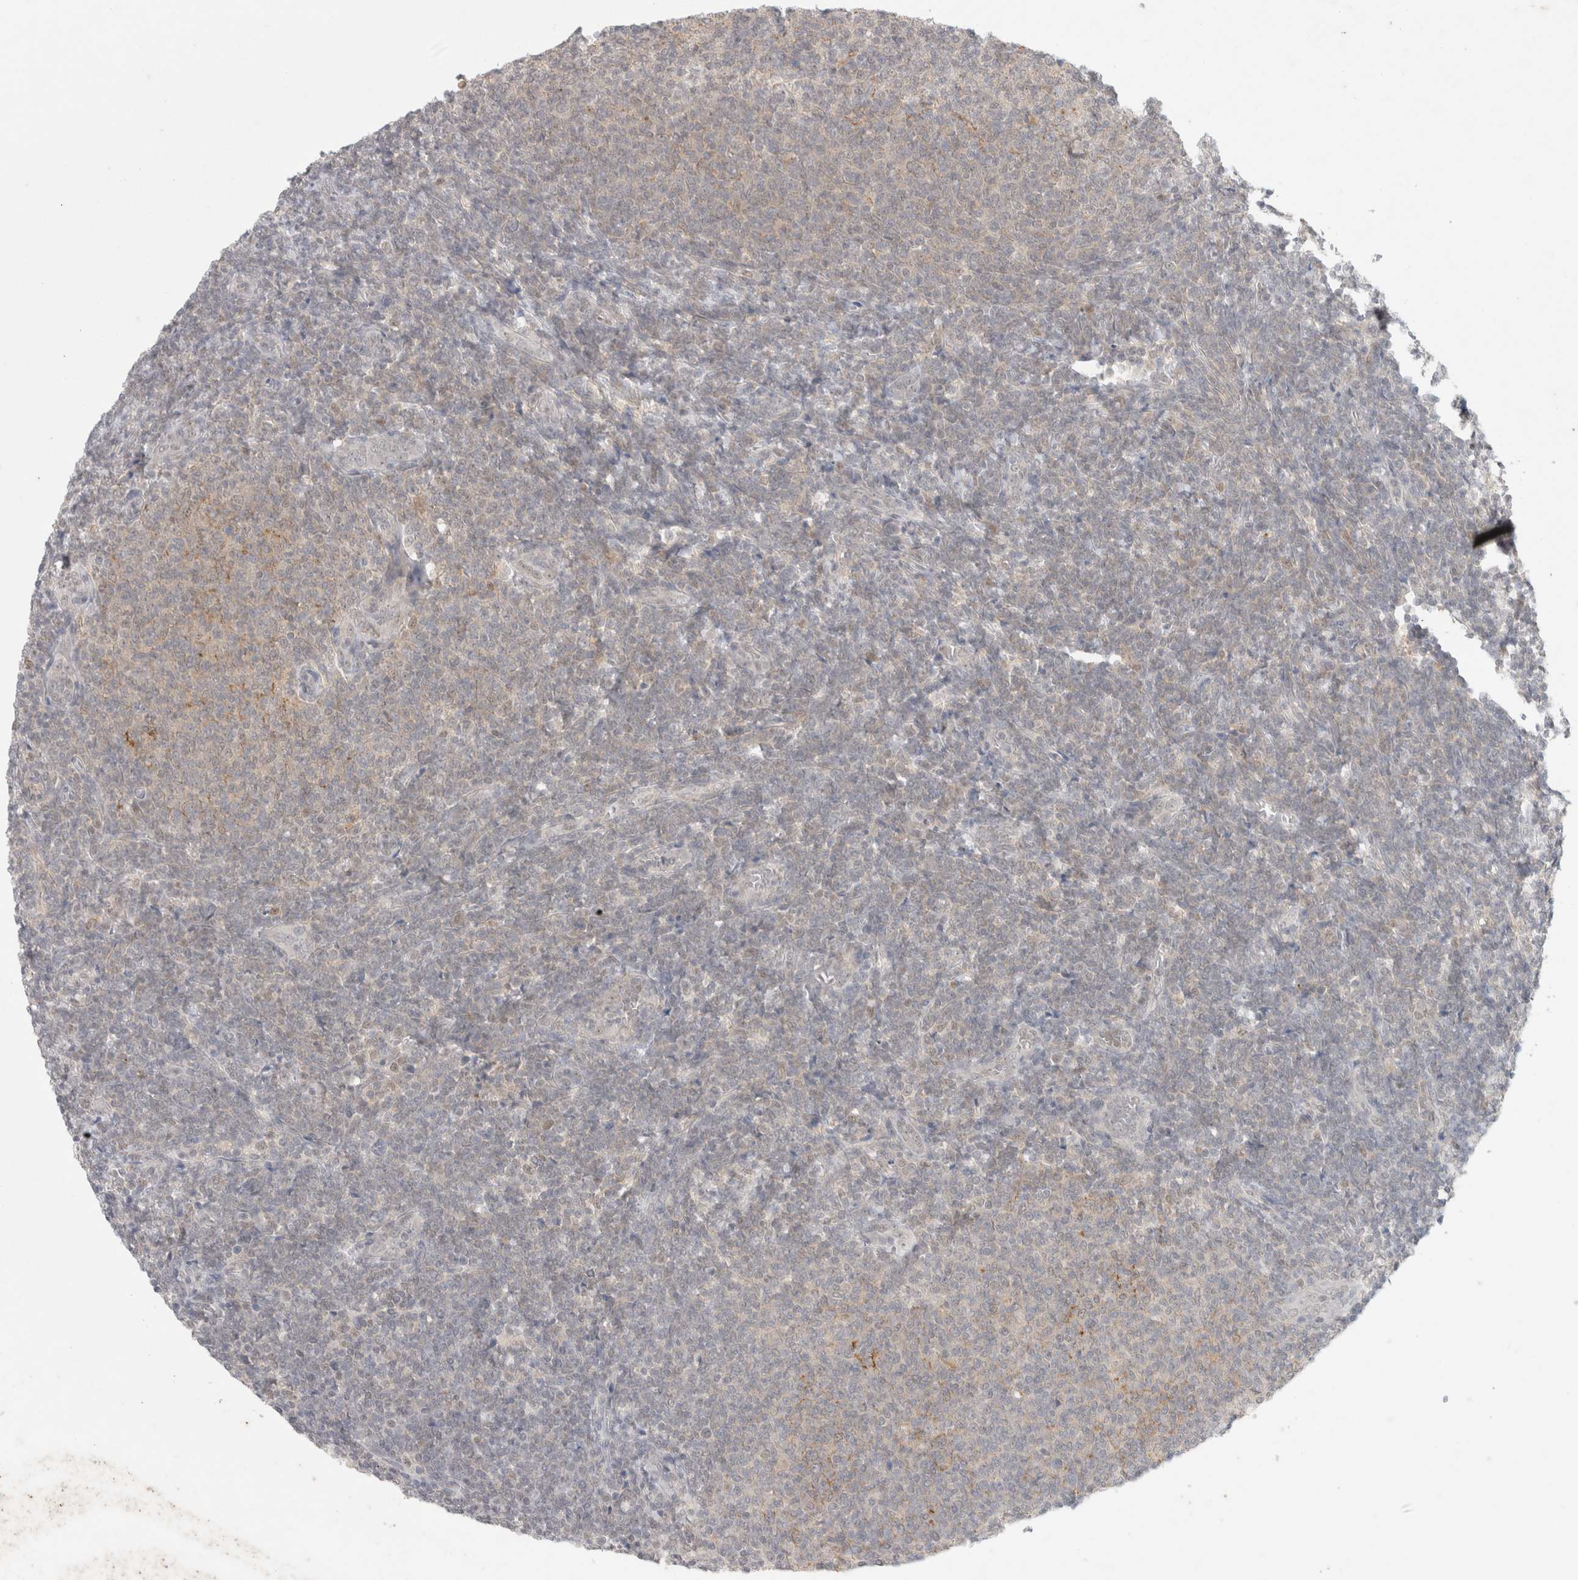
{"staining": {"intensity": "weak", "quantity": "<25%", "location": "cytoplasmic/membranous,nuclear"}, "tissue": "lymphoma", "cell_type": "Tumor cells", "image_type": "cancer", "snomed": [{"axis": "morphology", "description": "Malignant lymphoma, non-Hodgkin's type, Low grade"}, {"axis": "topography", "description": "Lymph node"}], "caption": "Human lymphoma stained for a protein using IHC displays no expression in tumor cells.", "gene": "FBXO42", "patient": {"sex": "male", "age": 66}}